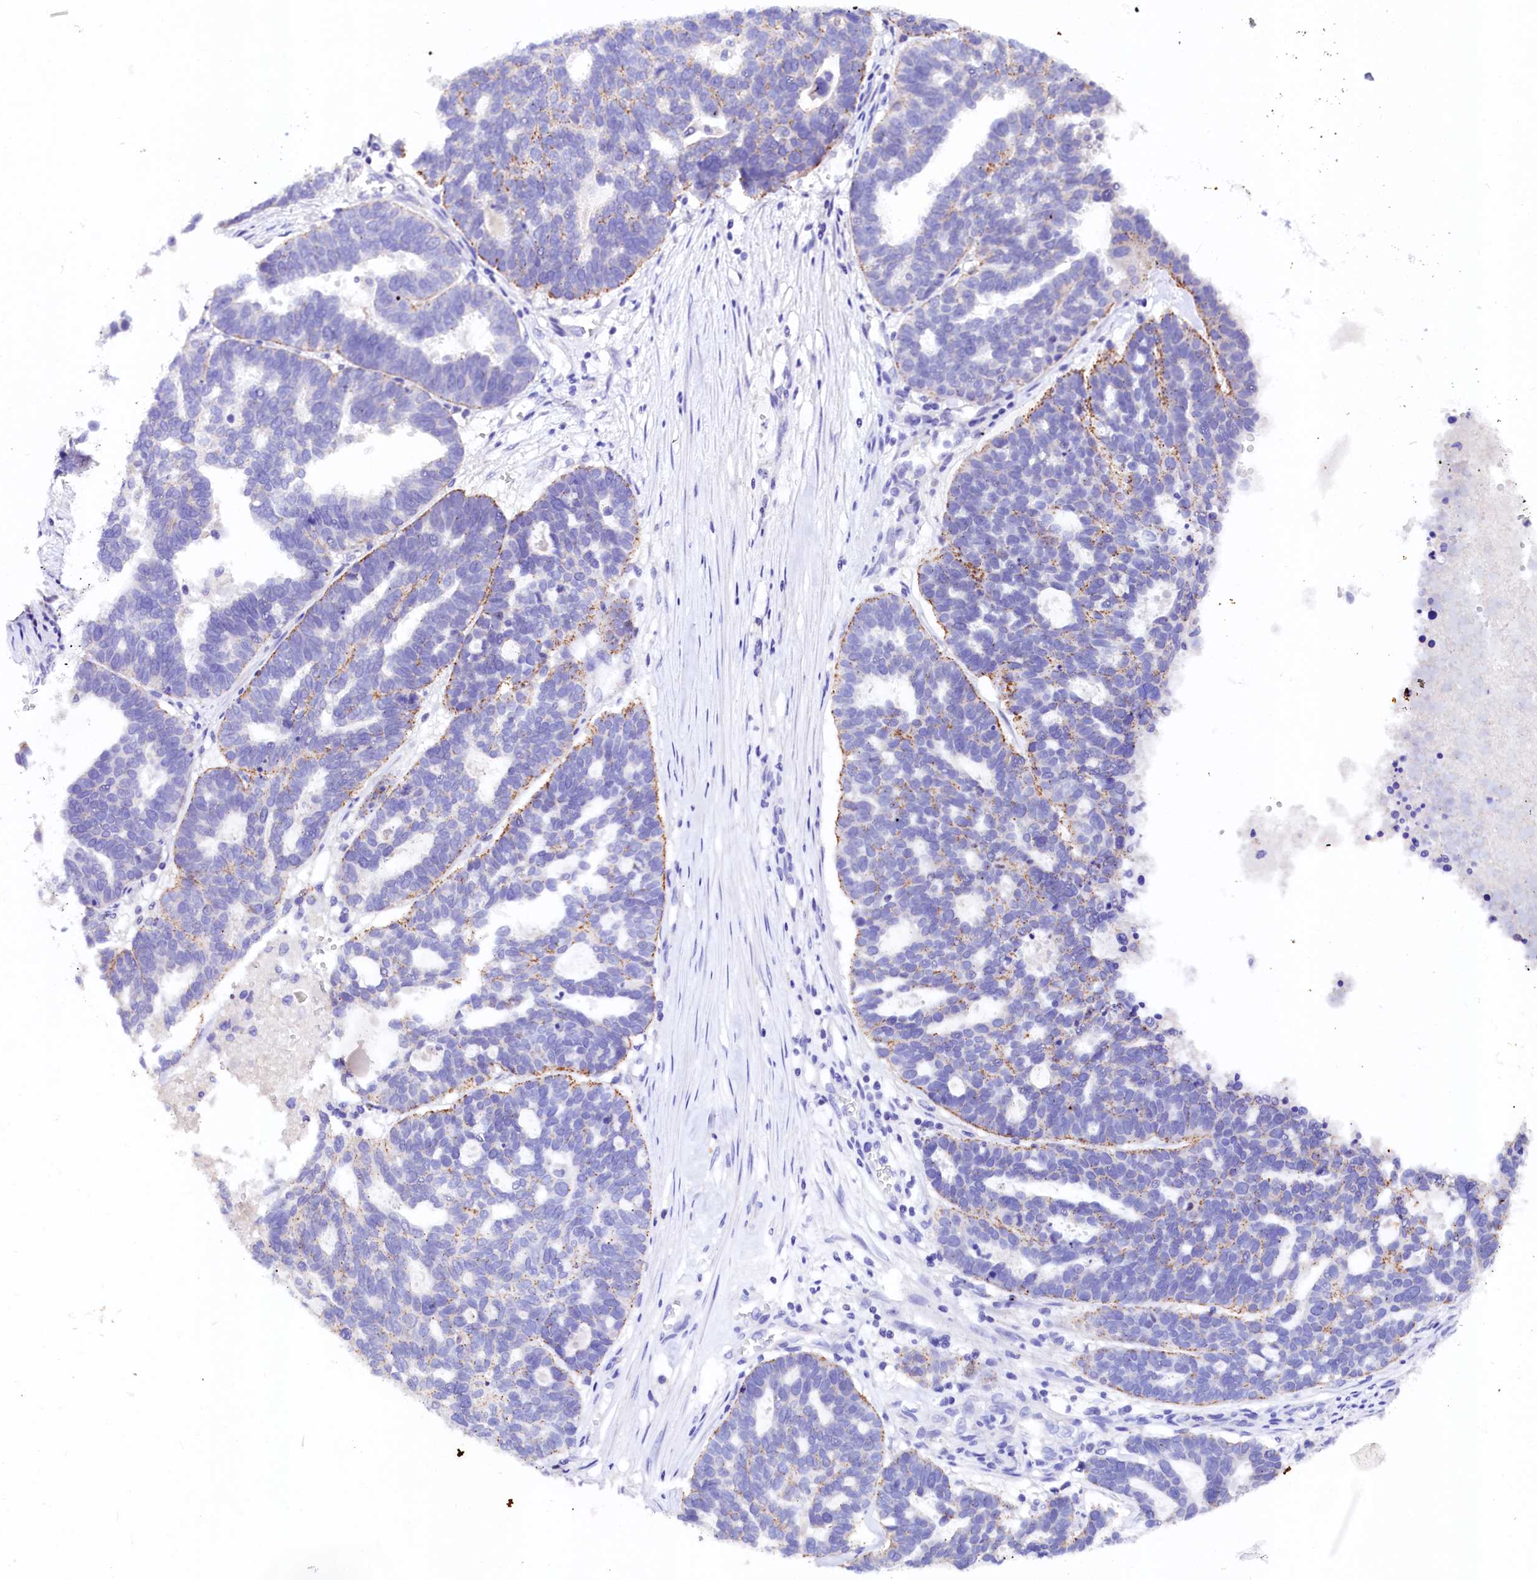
{"staining": {"intensity": "moderate", "quantity": "<25%", "location": "cytoplasmic/membranous"}, "tissue": "ovarian cancer", "cell_type": "Tumor cells", "image_type": "cancer", "snomed": [{"axis": "morphology", "description": "Cystadenocarcinoma, serous, NOS"}, {"axis": "topography", "description": "Ovary"}], "caption": "Moderate cytoplasmic/membranous positivity for a protein is seen in approximately <25% of tumor cells of ovarian cancer using immunohistochemistry.", "gene": "NALF1", "patient": {"sex": "female", "age": 59}}